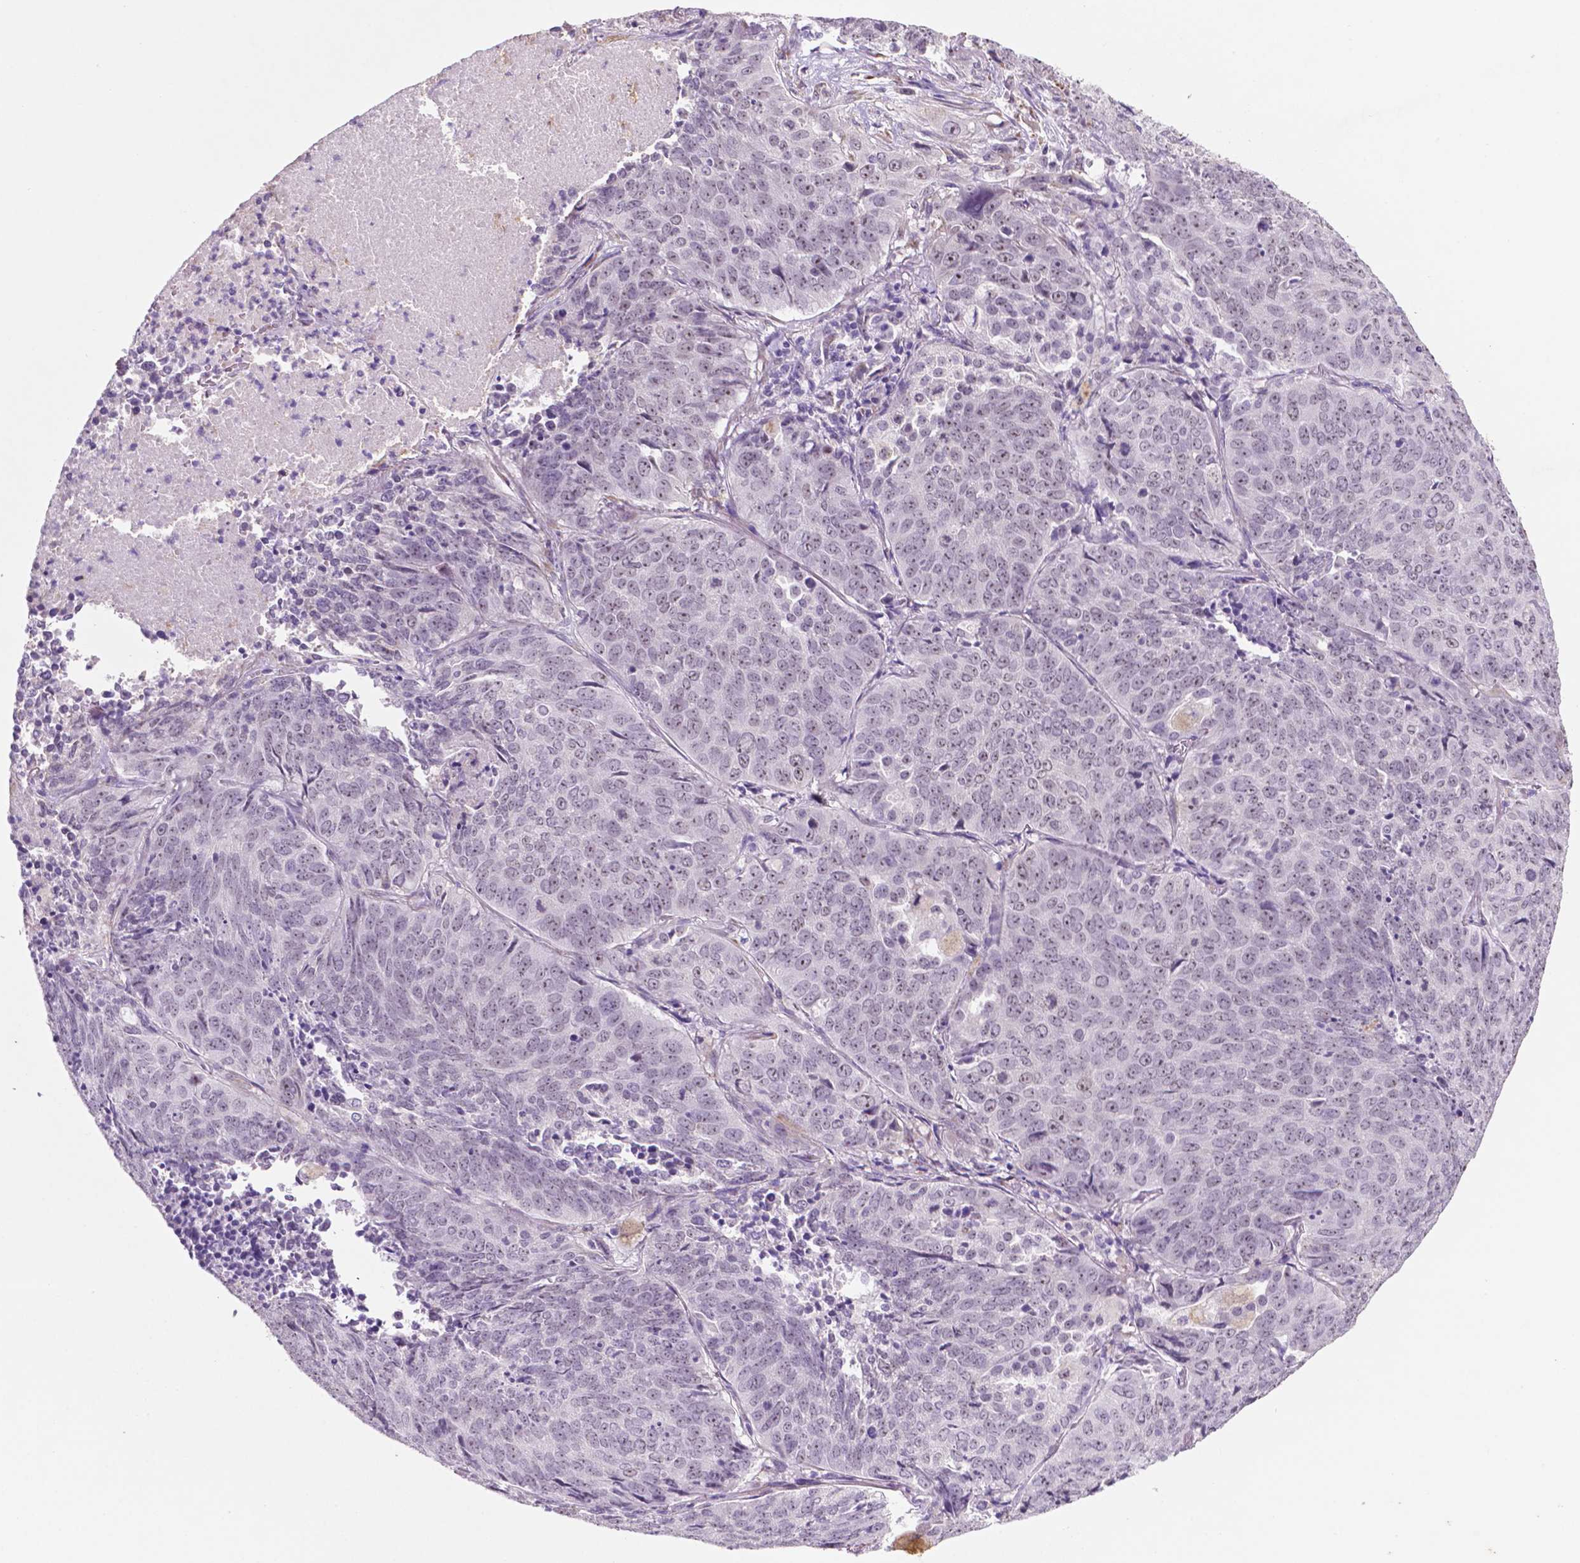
{"staining": {"intensity": "weak", "quantity": "<25%", "location": "nuclear"}, "tissue": "lung cancer", "cell_type": "Tumor cells", "image_type": "cancer", "snomed": [{"axis": "morphology", "description": "Normal tissue, NOS"}, {"axis": "morphology", "description": "Squamous cell carcinoma, NOS"}, {"axis": "topography", "description": "Bronchus"}, {"axis": "topography", "description": "Lung"}], "caption": "Tumor cells are negative for brown protein staining in squamous cell carcinoma (lung).", "gene": "C18orf21", "patient": {"sex": "male", "age": 64}}